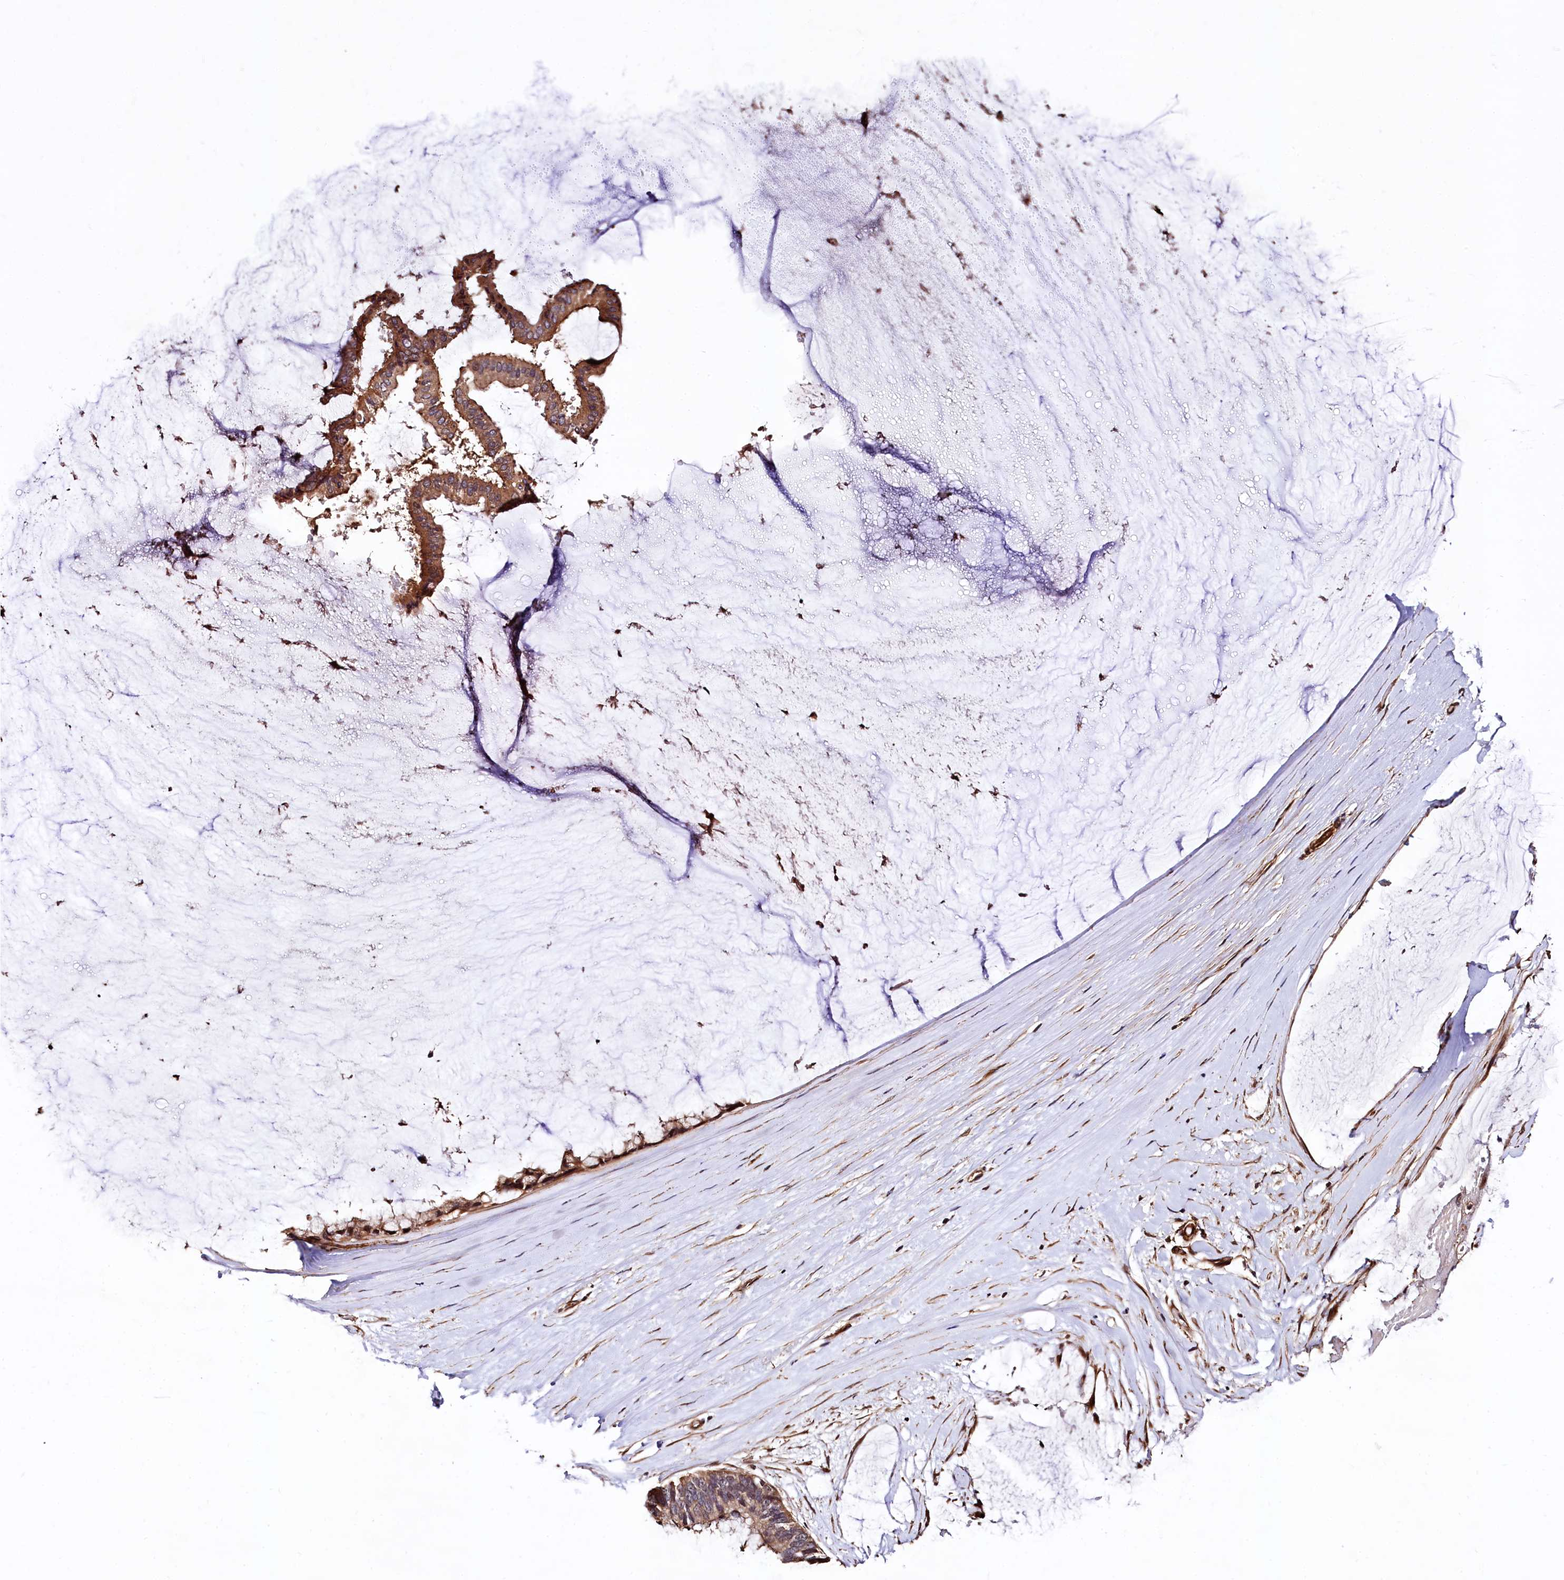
{"staining": {"intensity": "moderate", "quantity": ">75%", "location": "cytoplasmic/membranous"}, "tissue": "ovarian cancer", "cell_type": "Tumor cells", "image_type": "cancer", "snomed": [{"axis": "morphology", "description": "Cystadenocarcinoma, mucinous, NOS"}, {"axis": "topography", "description": "Ovary"}], "caption": "A medium amount of moderate cytoplasmic/membranous staining is seen in approximately >75% of tumor cells in ovarian cancer tissue. Nuclei are stained in blue.", "gene": "TBCEL", "patient": {"sex": "female", "age": 39}}